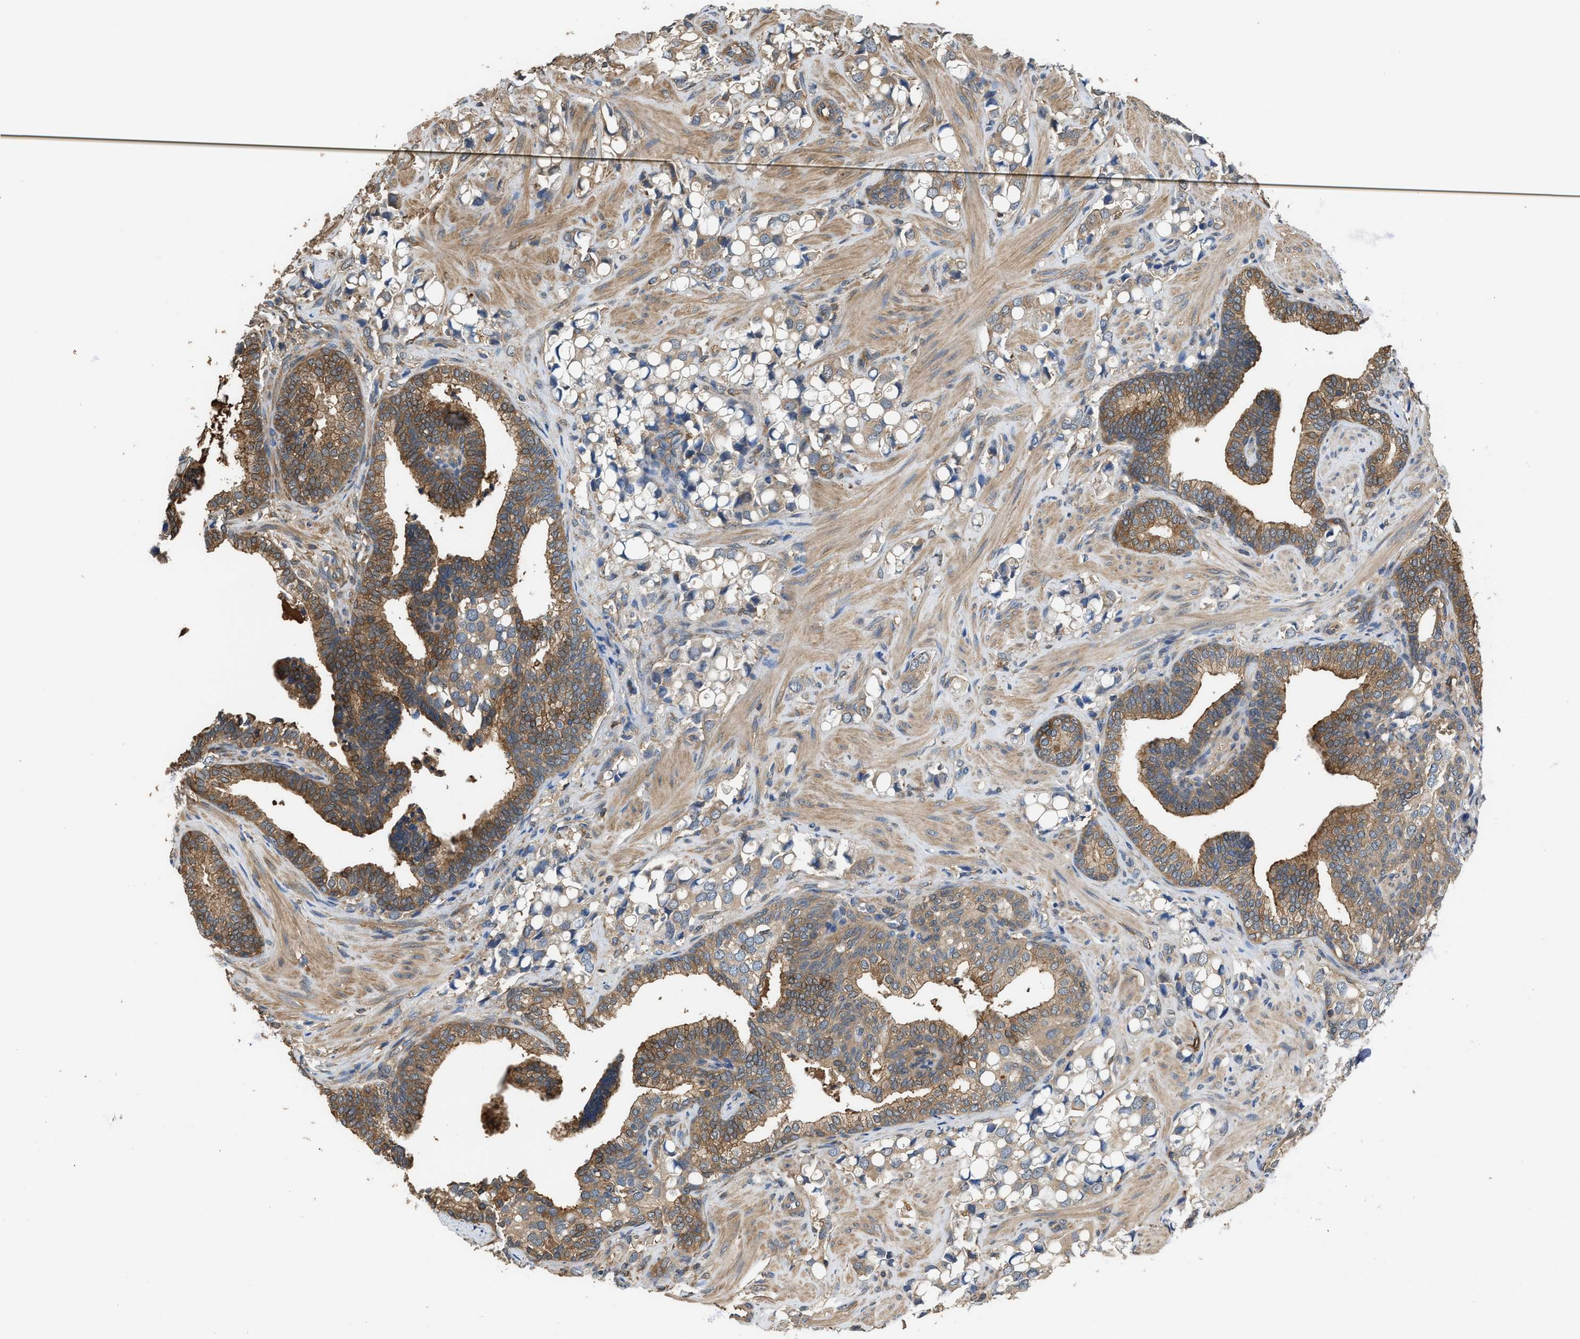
{"staining": {"intensity": "moderate", "quantity": ">75%", "location": "cytoplasmic/membranous"}, "tissue": "prostate cancer", "cell_type": "Tumor cells", "image_type": "cancer", "snomed": [{"axis": "morphology", "description": "Adenocarcinoma, High grade"}, {"axis": "topography", "description": "Prostate"}], "caption": "Brown immunohistochemical staining in human prostate cancer (high-grade adenocarcinoma) demonstrates moderate cytoplasmic/membranous expression in about >75% of tumor cells.", "gene": "ATIC", "patient": {"sex": "male", "age": 52}}